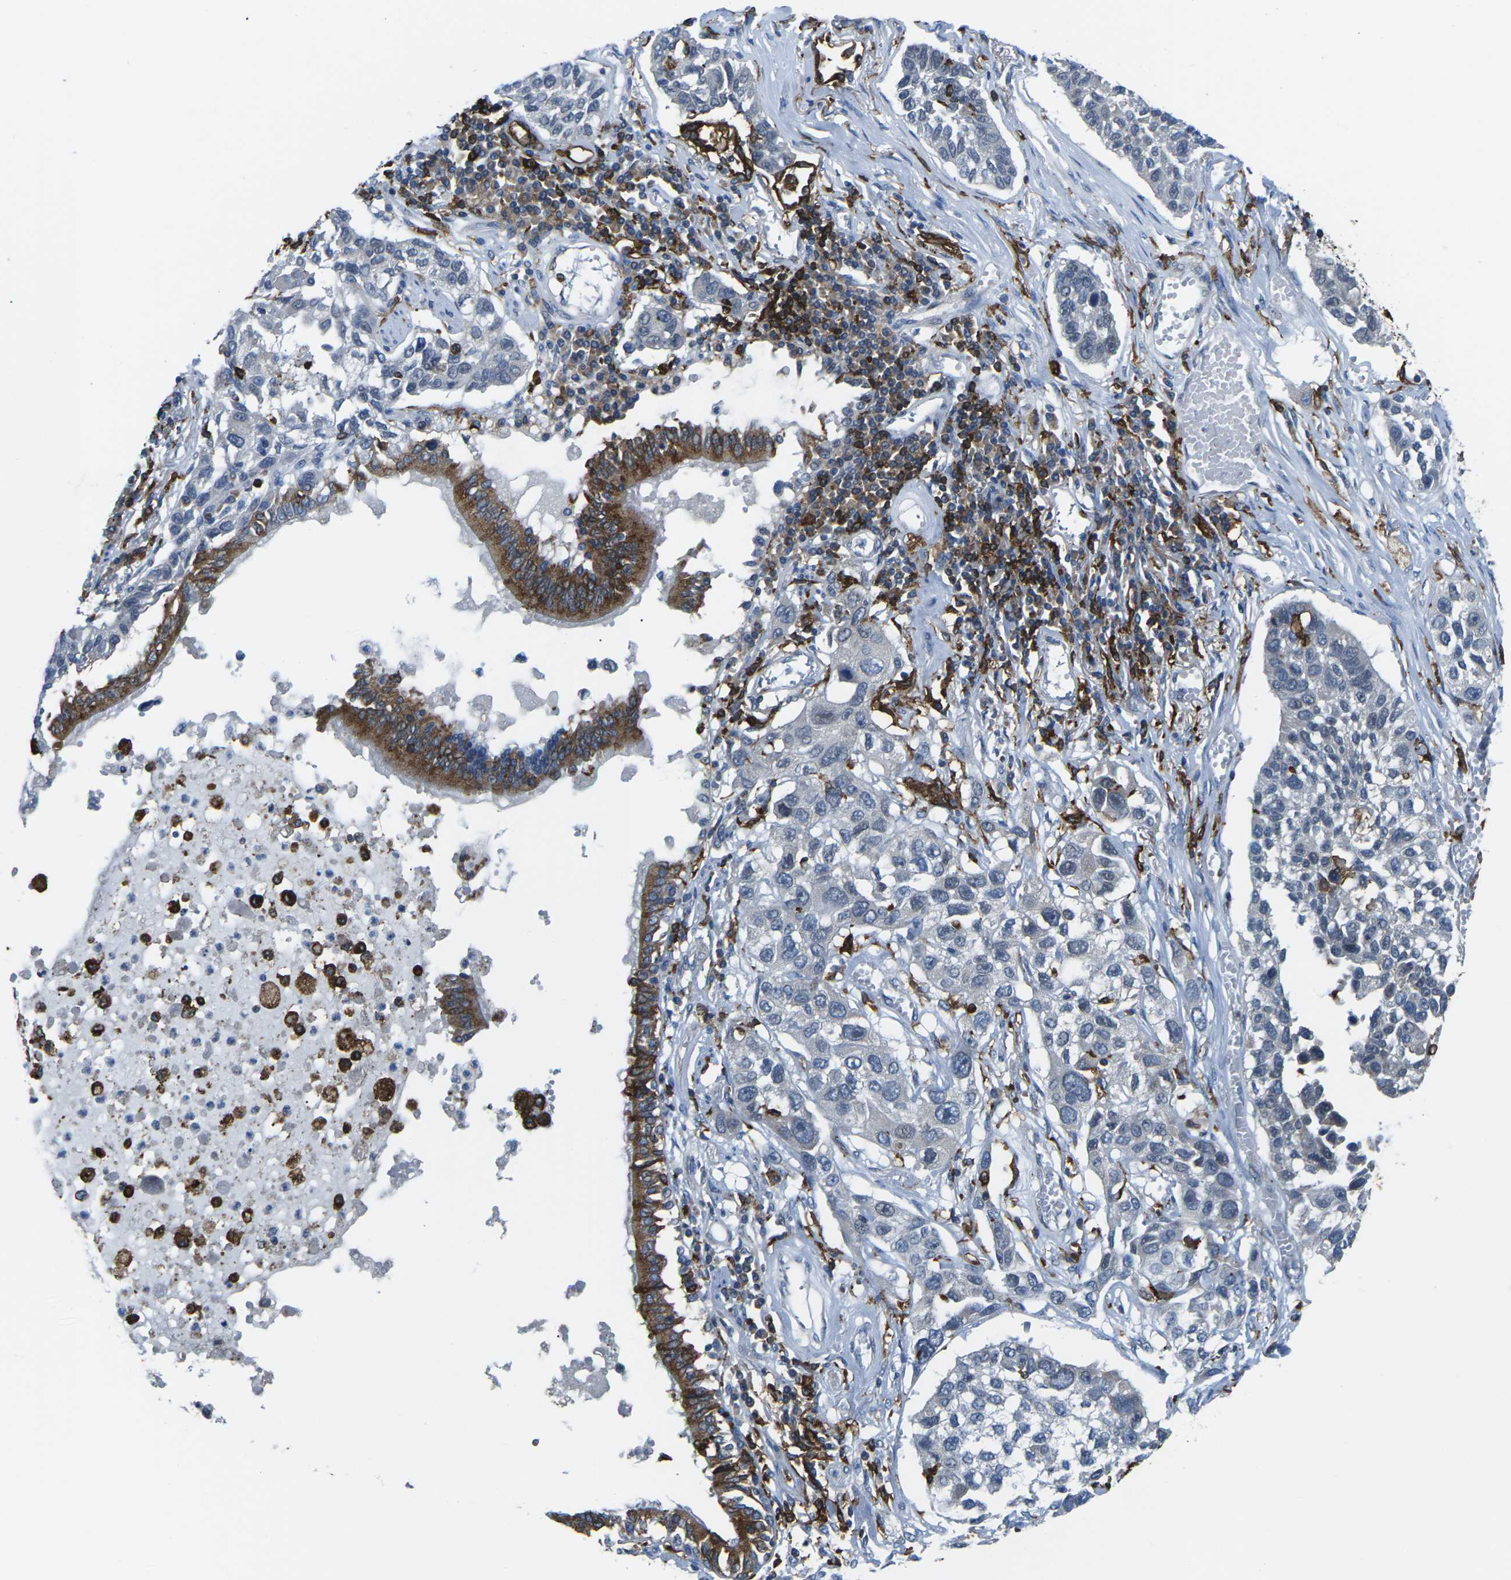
{"staining": {"intensity": "negative", "quantity": "none", "location": "none"}, "tissue": "lung cancer", "cell_type": "Tumor cells", "image_type": "cancer", "snomed": [{"axis": "morphology", "description": "Squamous cell carcinoma, NOS"}, {"axis": "topography", "description": "Lung"}], "caption": "Tumor cells show no significant protein positivity in lung cancer (squamous cell carcinoma).", "gene": "PTPN1", "patient": {"sex": "male", "age": 71}}